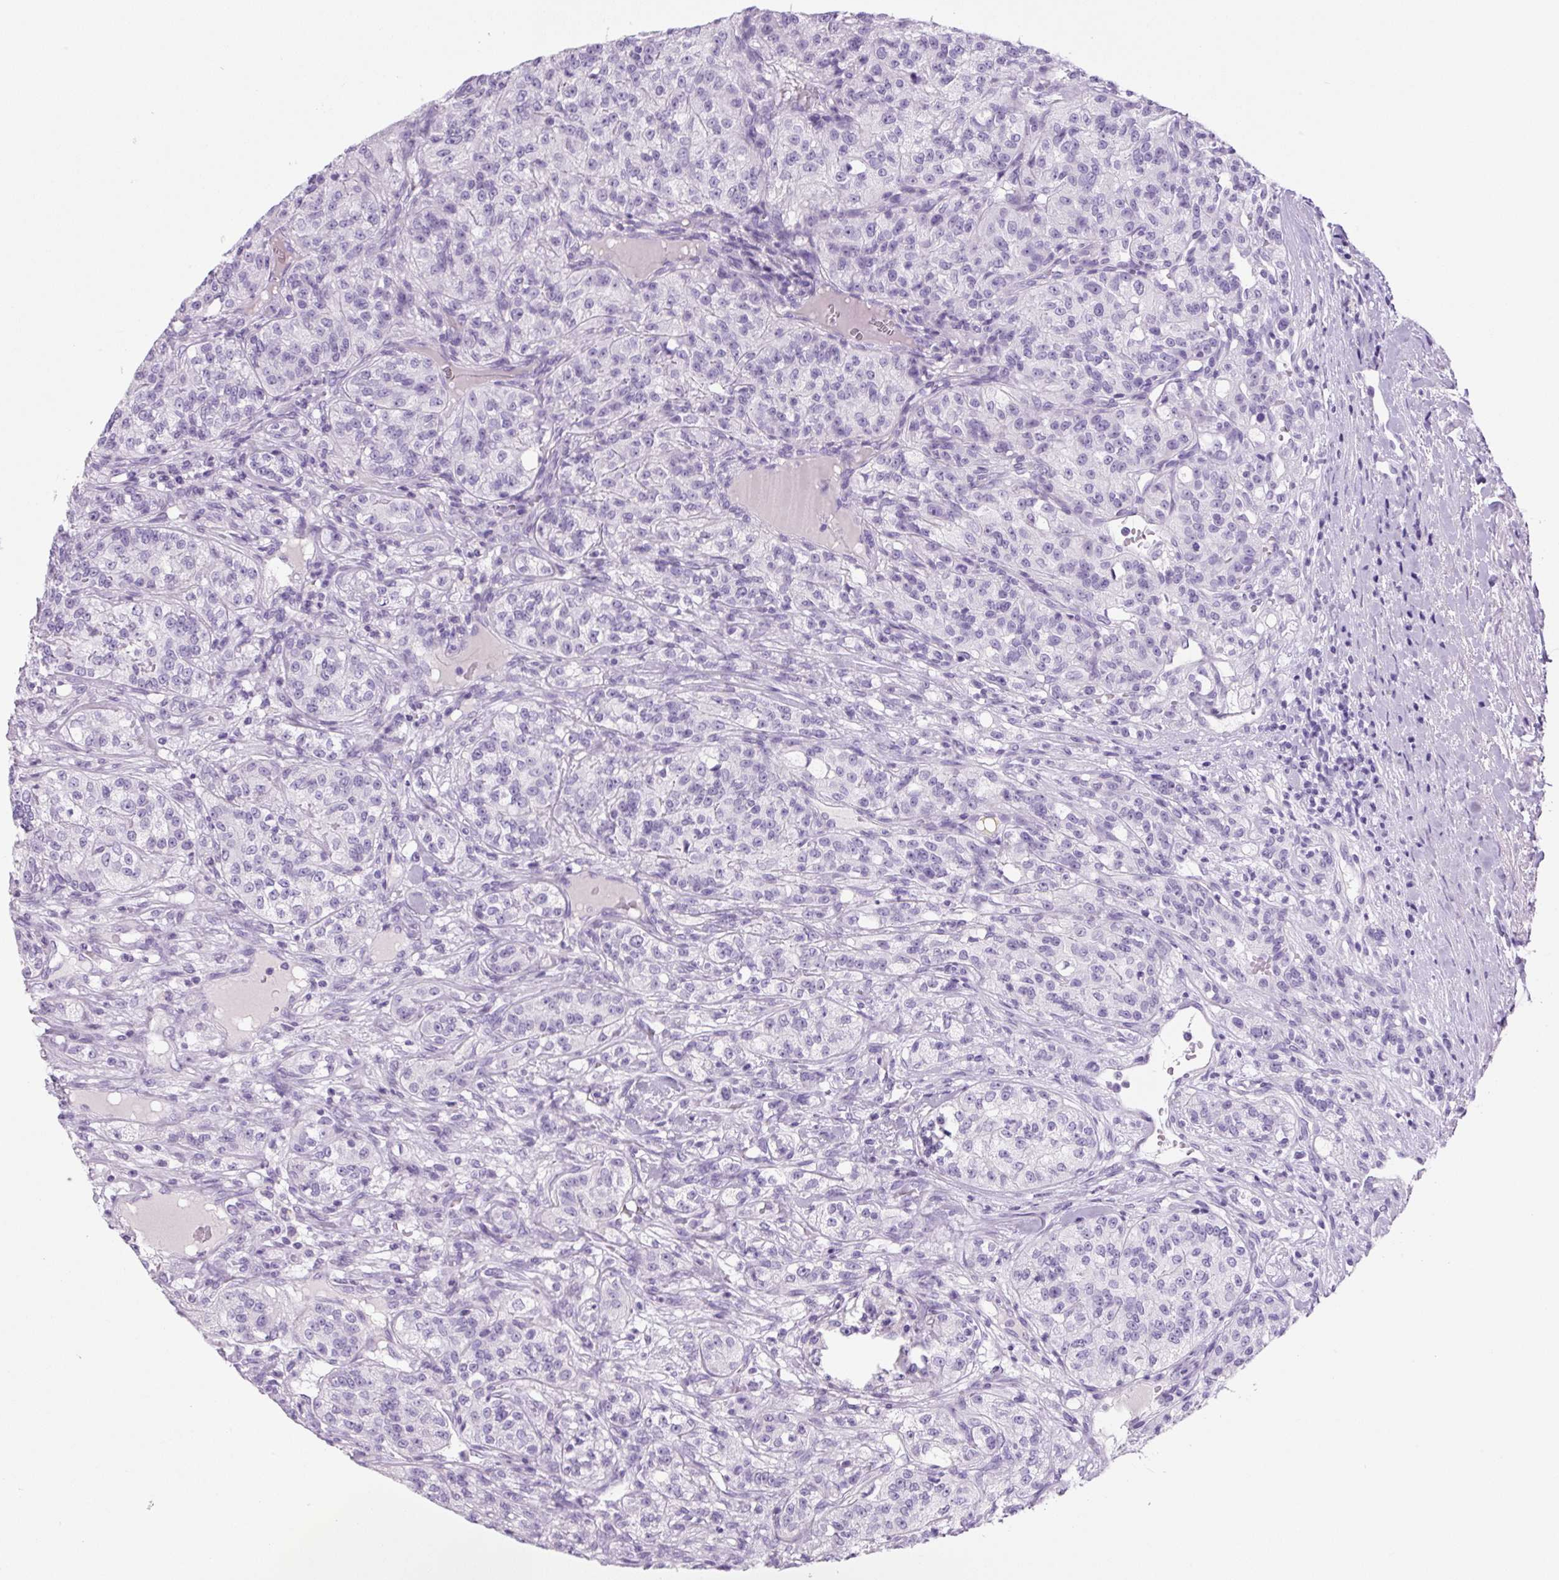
{"staining": {"intensity": "negative", "quantity": "none", "location": "none"}, "tissue": "renal cancer", "cell_type": "Tumor cells", "image_type": "cancer", "snomed": [{"axis": "morphology", "description": "Adenocarcinoma, NOS"}, {"axis": "topography", "description": "Kidney"}], "caption": "A histopathology image of human renal cancer (adenocarcinoma) is negative for staining in tumor cells.", "gene": "PRRT1", "patient": {"sex": "female", "age": 63}}